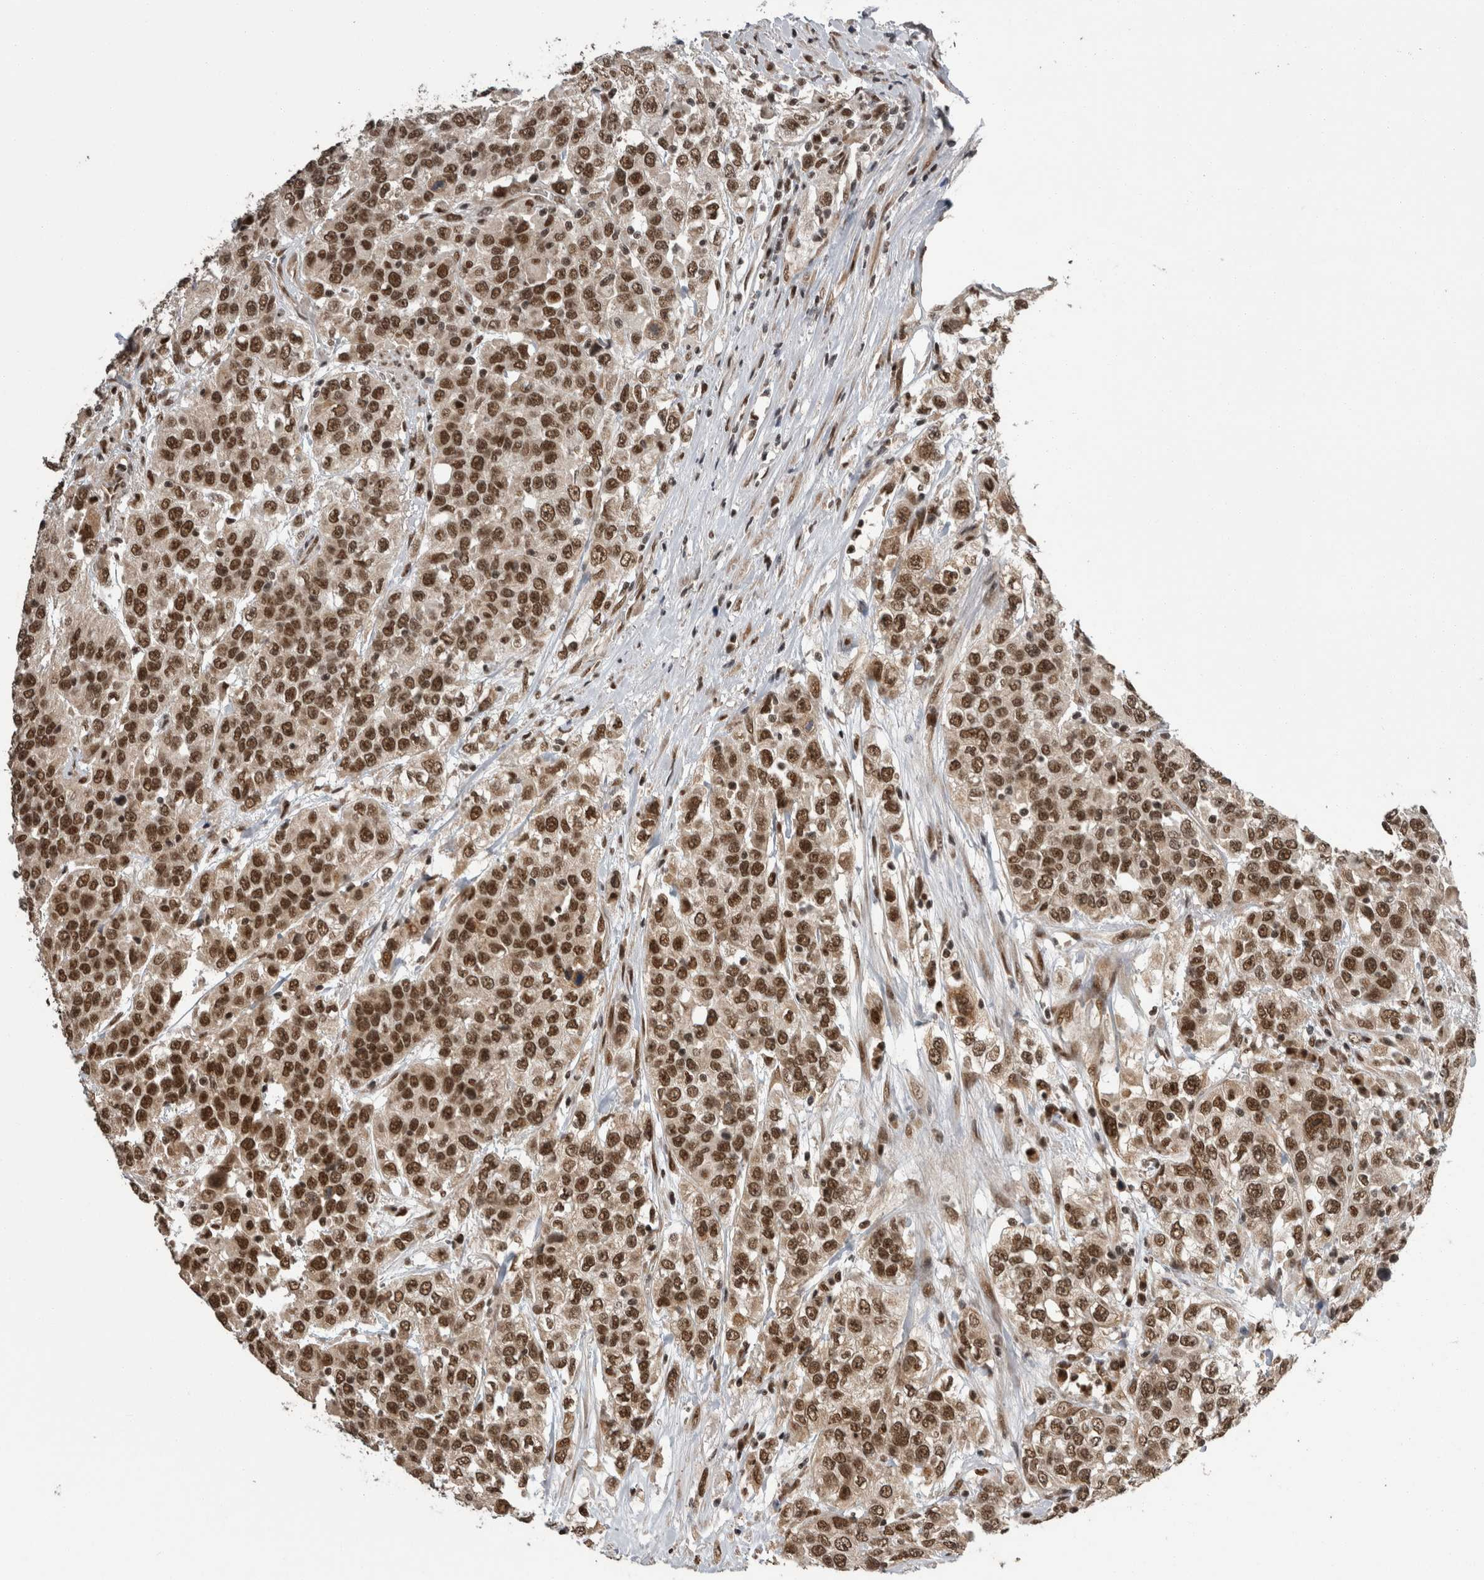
{"staining": {"intensity": "strong", "quantity": ">75%", "location": "nuclear"}, "tissue": "urothelial cancer", "cell_type": "Tumor cells", "image_type": "cancer", "snomed": [{"axis": "morphology", "description": "Urothelial carcinoma, High grade"}, {"axis": "topography", "description": "Urinary bladder"}], "caption": "Strong nuclear expression for a protein is identified in approximately >75% of tumor cells of urothelial cancer using immunohistochemistry (IHC).", "gene": "CPSF2", "patient": {"sex": "female", "age": 80}}